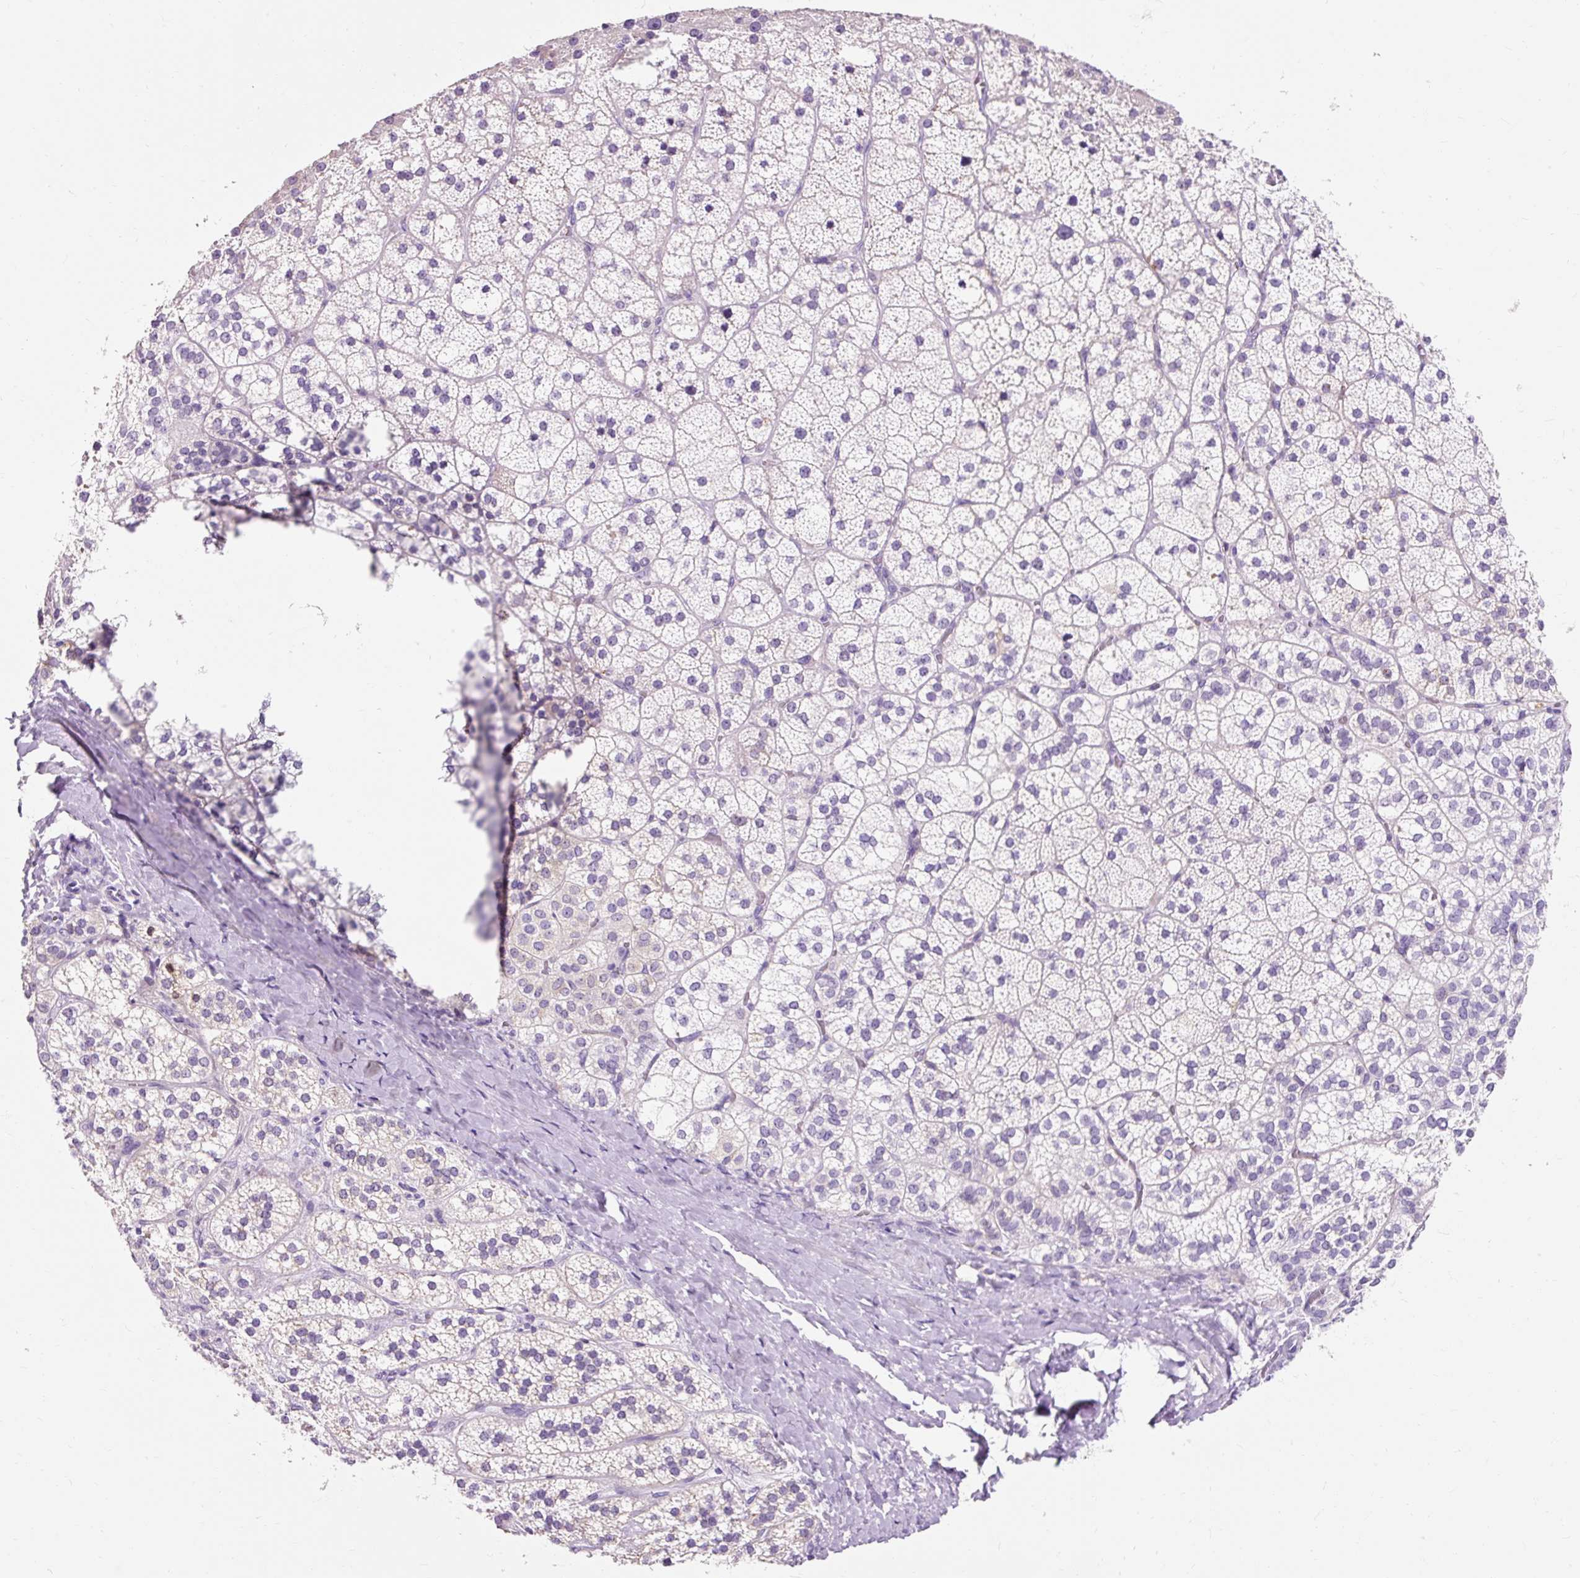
{"staining": {"intensity": "weak", "quantity": "<25%", "location": "cytoplasmic/membranous"}, "tissue": "adrenal gland", "cell_type": "Glandular cells", "image_type": "normal", "snomed": [{"axis": "morphology", "description": "Normal tissue, NOS"}, {"axis": "topography", "description": "Adrenal gland"}], "caption": "Human adrenal gland stained for a protein using immunohistochemistry shows no staining in glandular cells.", "gene": "CLDN25", "patient": {"sex": "male", "age": 53}}